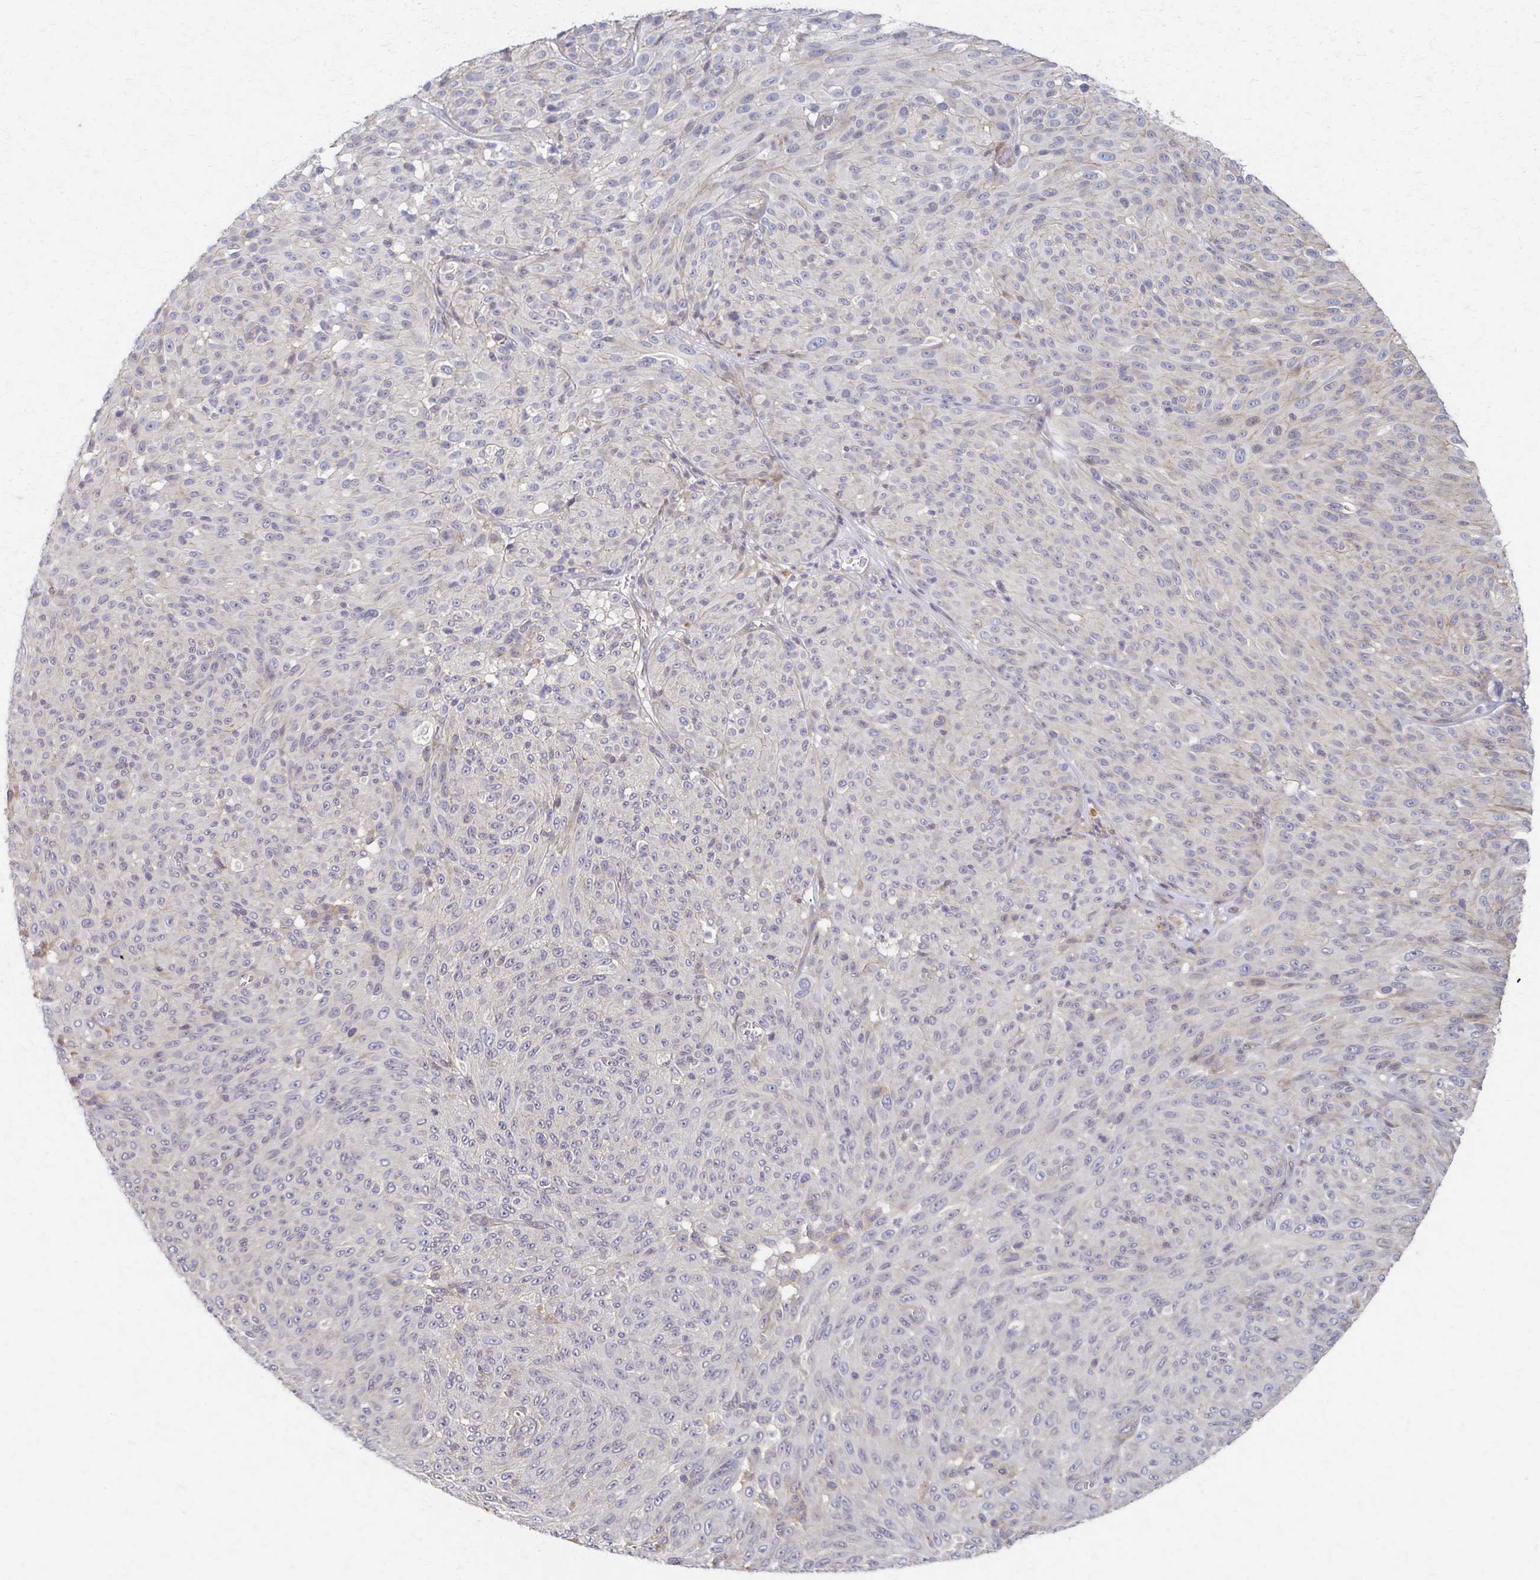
{"staining": {"intensity": "negative", "quantity": "none", "location": "none"}, "tissue": "melanoma", "cell_type": "Tumor cells", "image_type": "cancer", "snomed": [{"axis": "morphology", "description": "Malignant melanoma, NOS"}, {"axis": "topography", "description": "Skin"}], "caption": "Immunohistochemistry (IHC) of human malignant melanoma displays no positivity in tumor cells.", "gene": "EOLA2", "patient": {"sex": "male", "age": 85}}